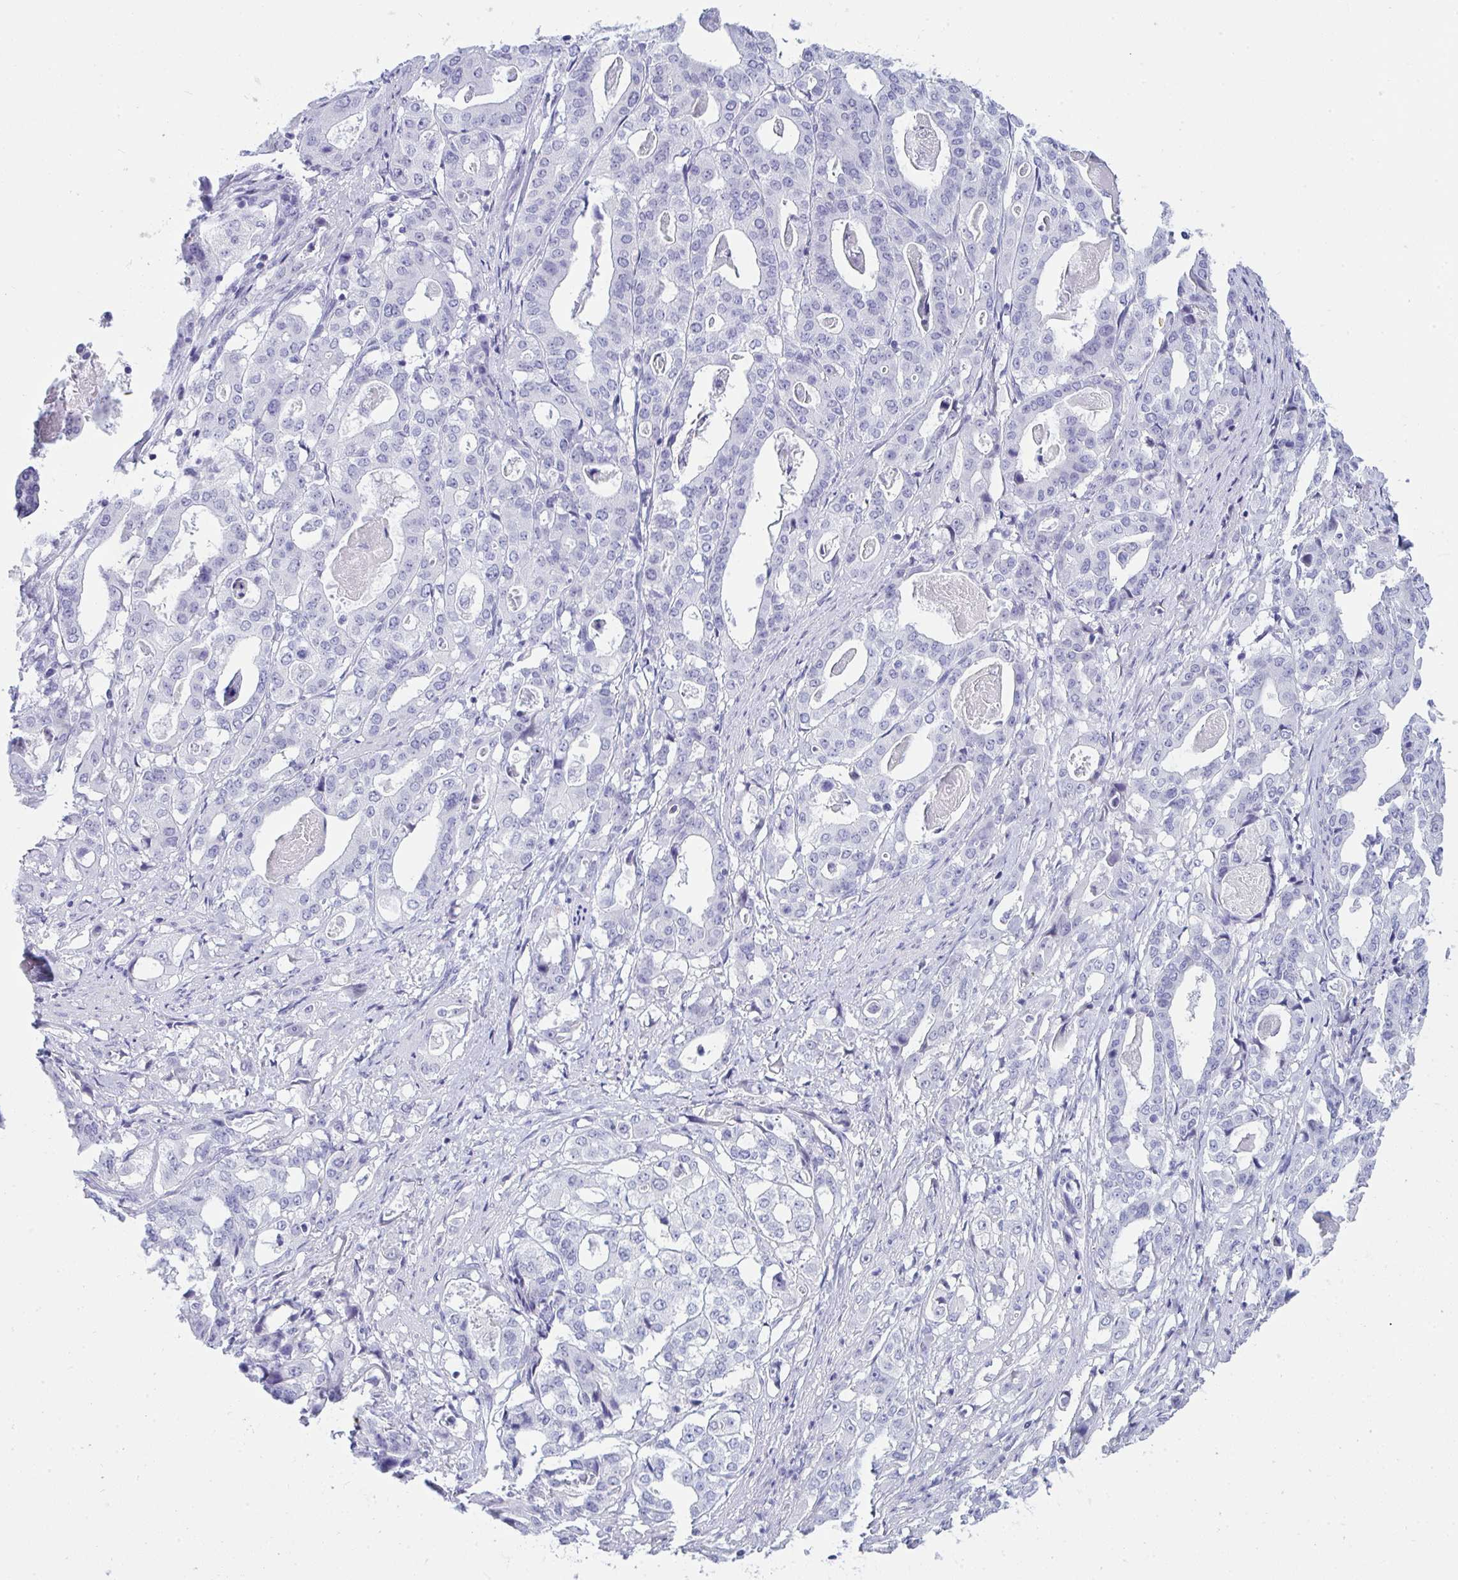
{"staining": {"intensity": "negative", "quantity": "none", "location": "none"}, "tissue": "stomach cancer", "cell_type": "Tumor cells", "image_type": "cancer", "snomed": [{"axis": "morphology", "description": "Adenocarcinoma, NOS"}, {"axis": "topography", "description": "Stomach"}], "caption": "Immunohistochemical staining of stomach cancer exhibits no significant staining in tumor cells.", "gene": "PRDM9", "patient": {"sex": "male", "age": 48}}